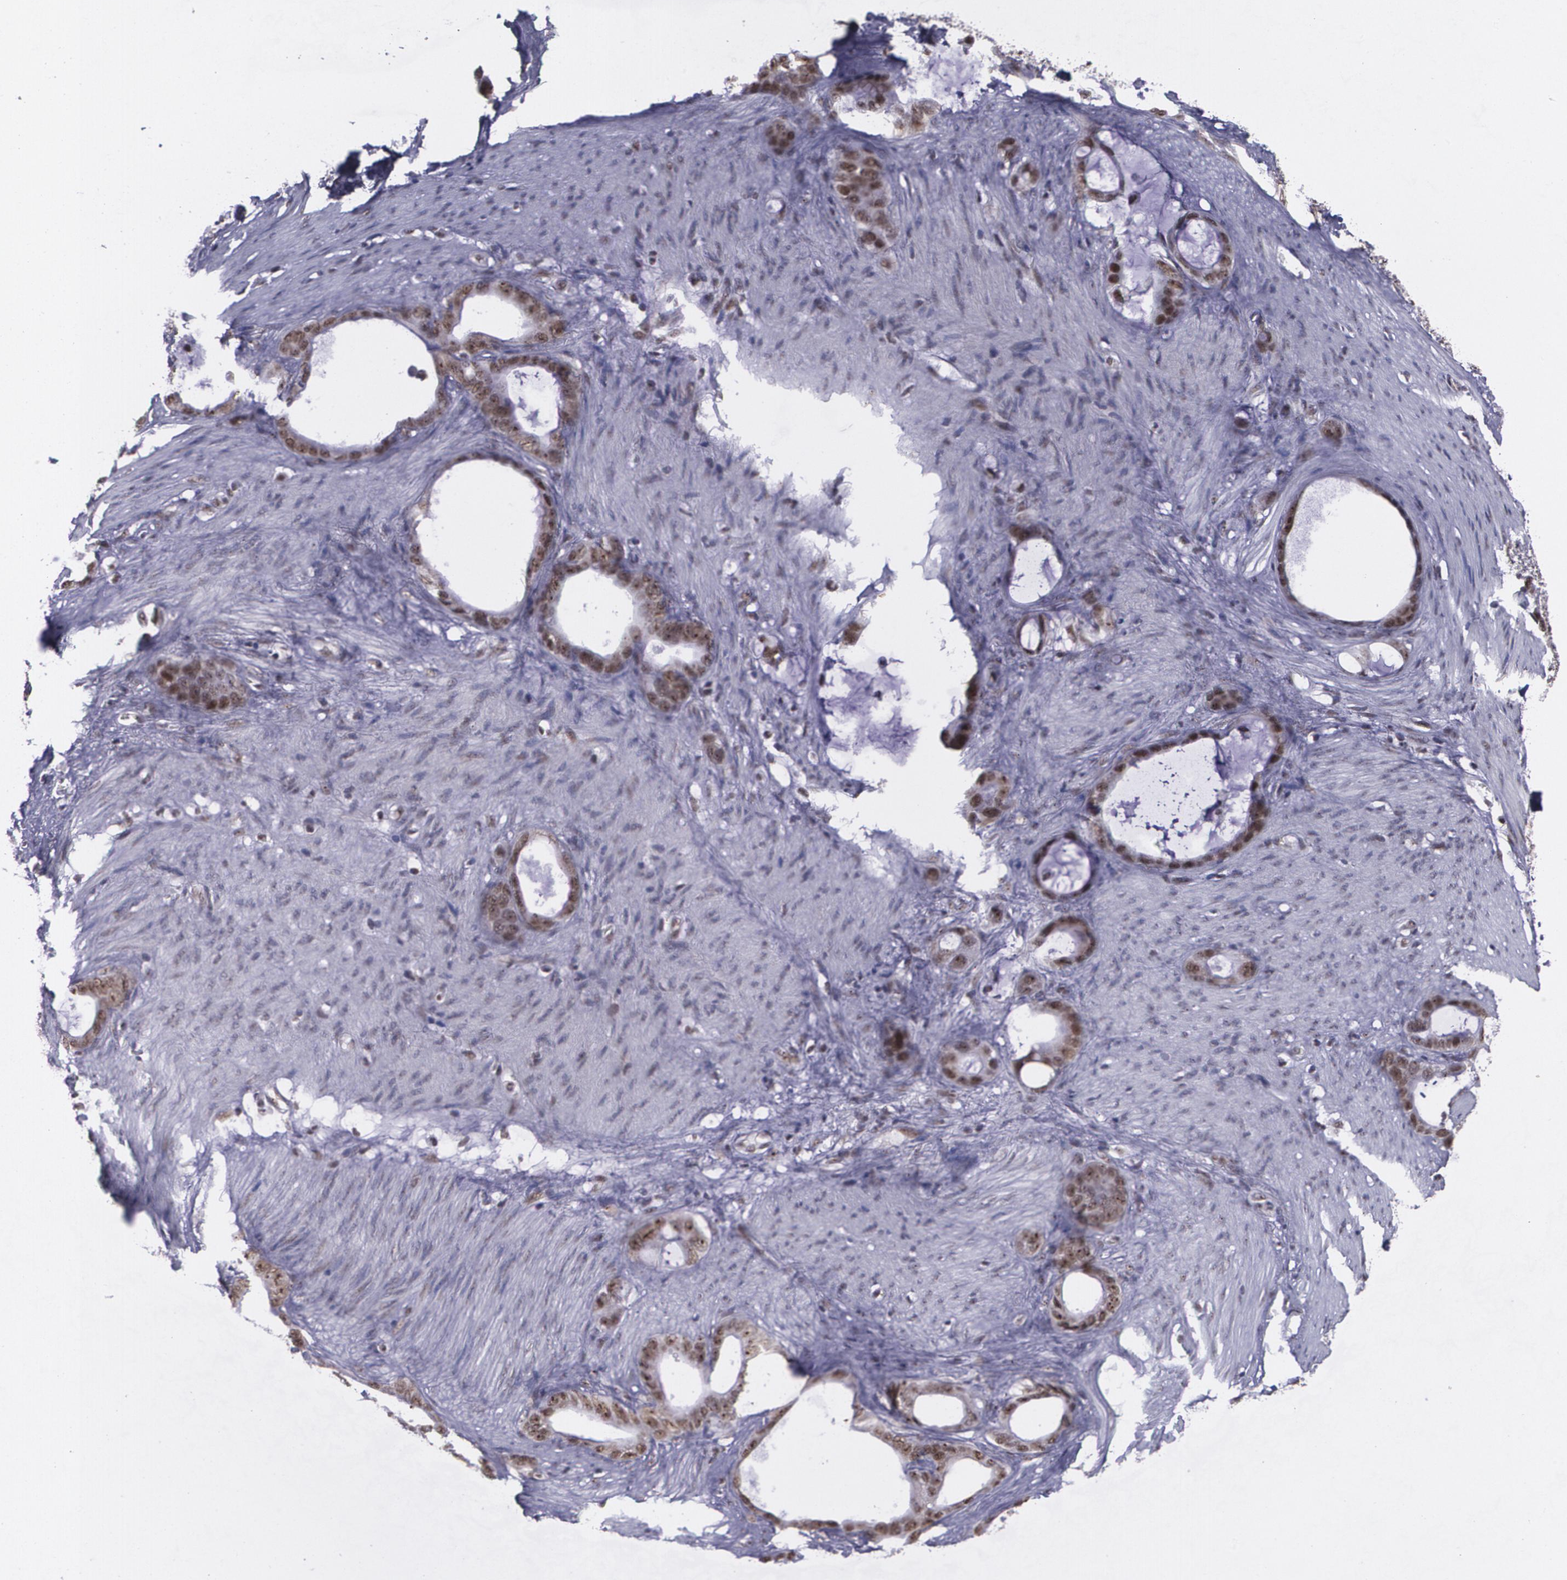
{"staining": {"intensity": "strong", "quantity": ">75%", "location": "cytoplasmic/membranous,nuclear"}, "tissue": "stomach cancer", "cell_type": "Tumor cells", "image_type": "cancer", "snomed": [{"axis": "morphology", "description": "Adenocarcinoma, NOS"}, {"axis": "topography", "description": "Stomach"}], "caption": "Stomach cancer (adenocarcinoma) stained for a protein shows strong cytoplasmic/membranous and nuclear positivity in tumor cells.", "gene": "C6orf15", "patient": {"sex": "female", "age": 75}}